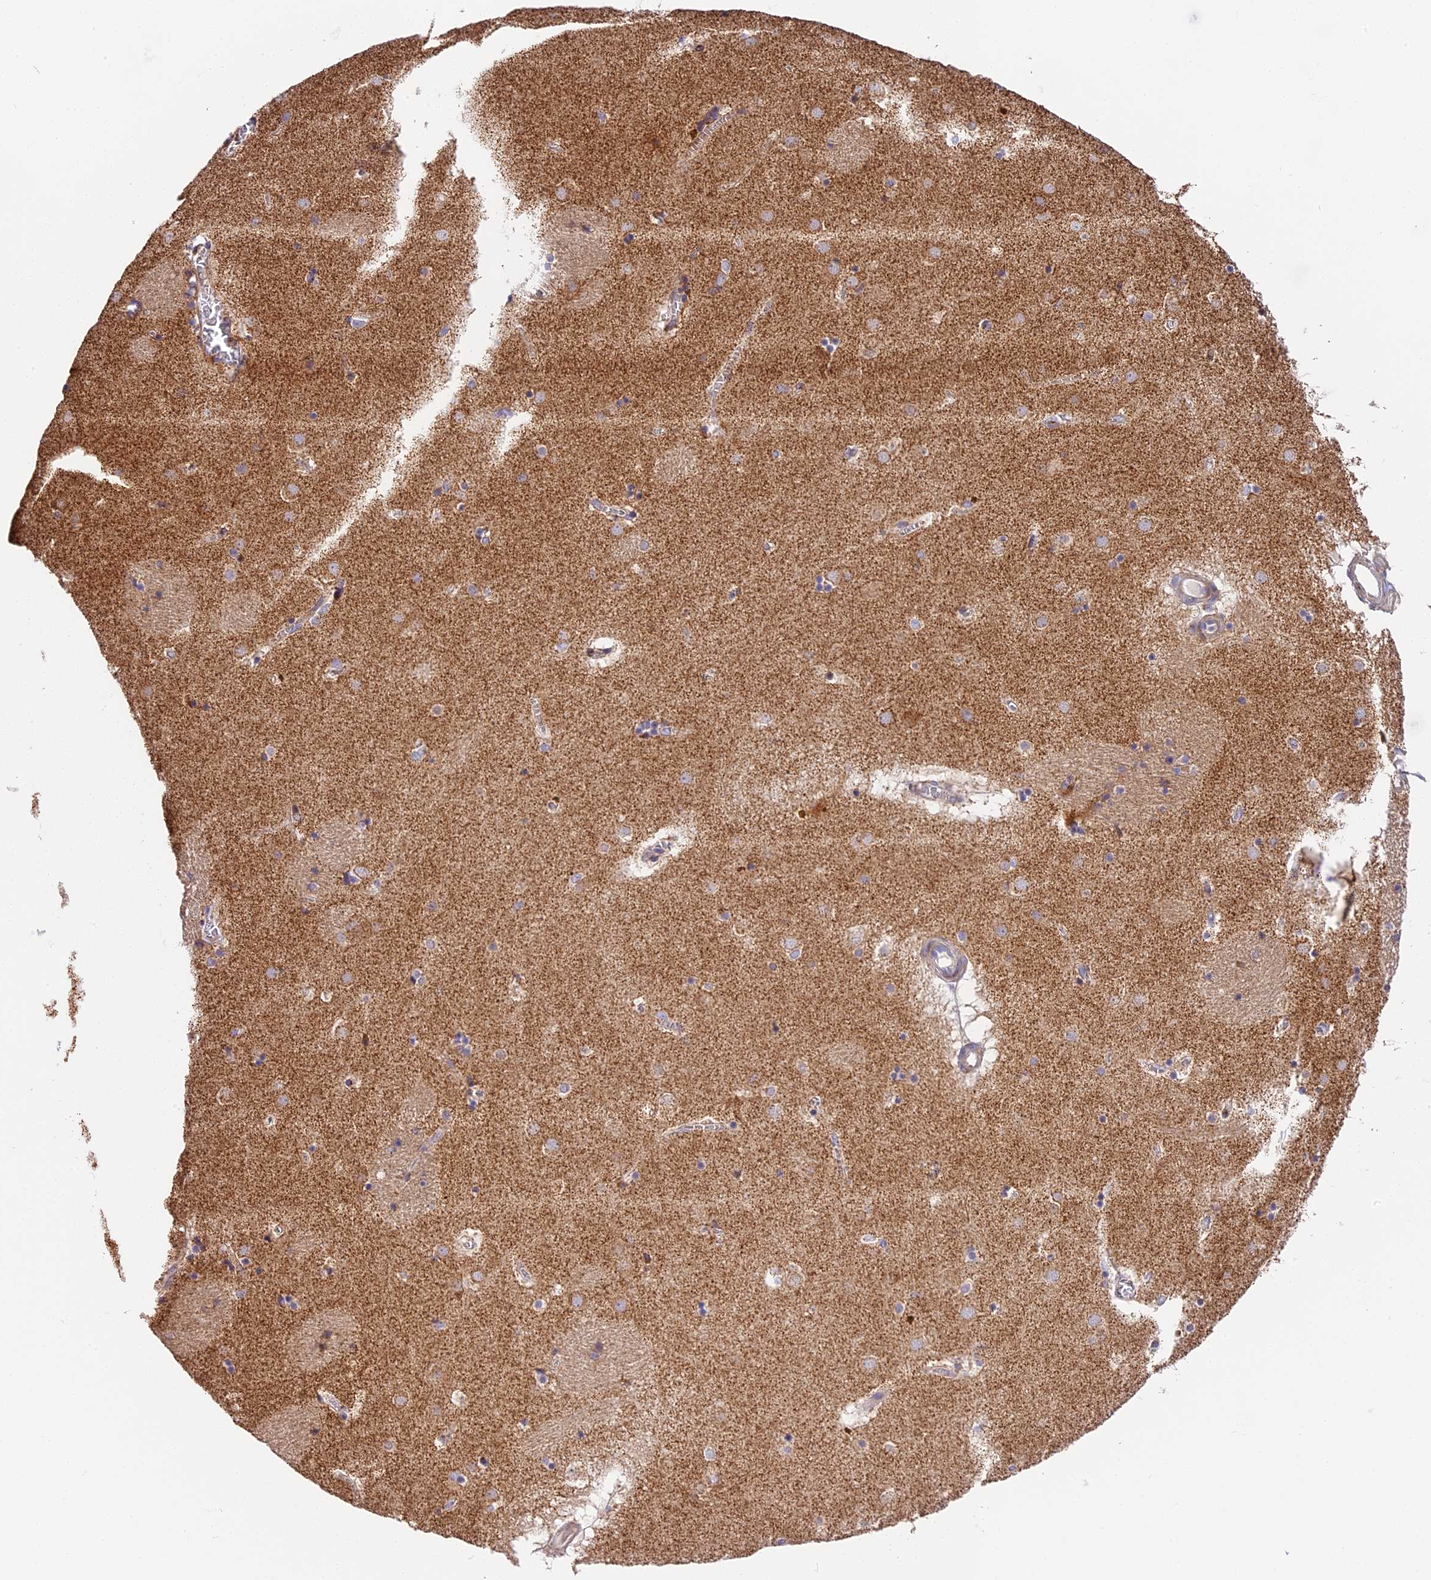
{"staining": {"intensity": "moderate", "quantity": "<25%", "location": "cytoplasmic/membranous"}, "tissue": "caudate", "cell_type": "Glial cells", "image_type": "normal", "snomed": [{"axis": "morphology", "description": "Normal tissue, NOS"}, {"axis": "topography", "description": "Lateral ventricle wall"}], "caption": "Protein staining shows moderate cytoplasmic/membranous expression in about <25% of glial cells in unremarkable caudate.", "gene": "MRAS", "patient": {"sex": "male", "age": 70}}